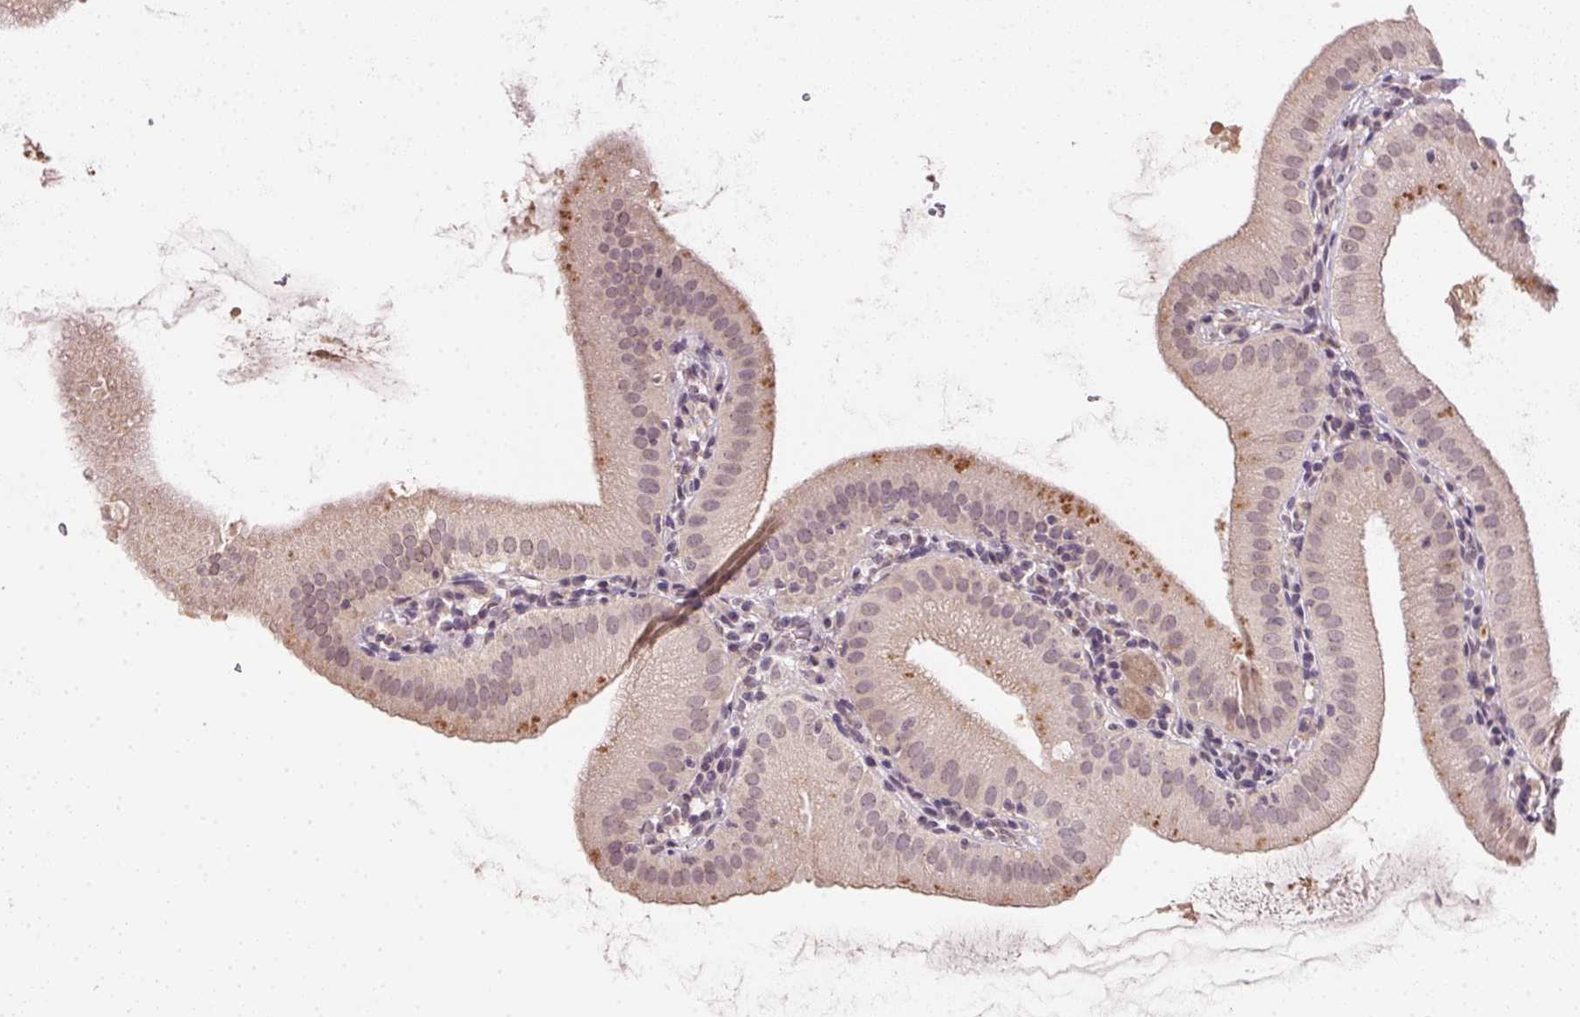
{"staining": {"intensity": "weak", "quantity": "<25%", "location": "cytoplasmic/membranous"}, "tissue": "gallbladder", "cell_type": "Glandular cells", "image_type": "normal", "snomed": [{"axis": "morphology", "description": "Normal tissue, NOS"}, {"axis": "topography", "description": "Gallbladder"}], "caption": "DAB (3,3'-diaminobenzidine) immunohistochemical staining of normal human gallbladder exhibits no significant staining in glandular cells. (Stains: DAB IHC with hematoxylin counter stain, Microscopy: brightfield microscopy at high magnification).", "gene": "PPP4R4", "patient": {"sex": "female", "age": 65}}